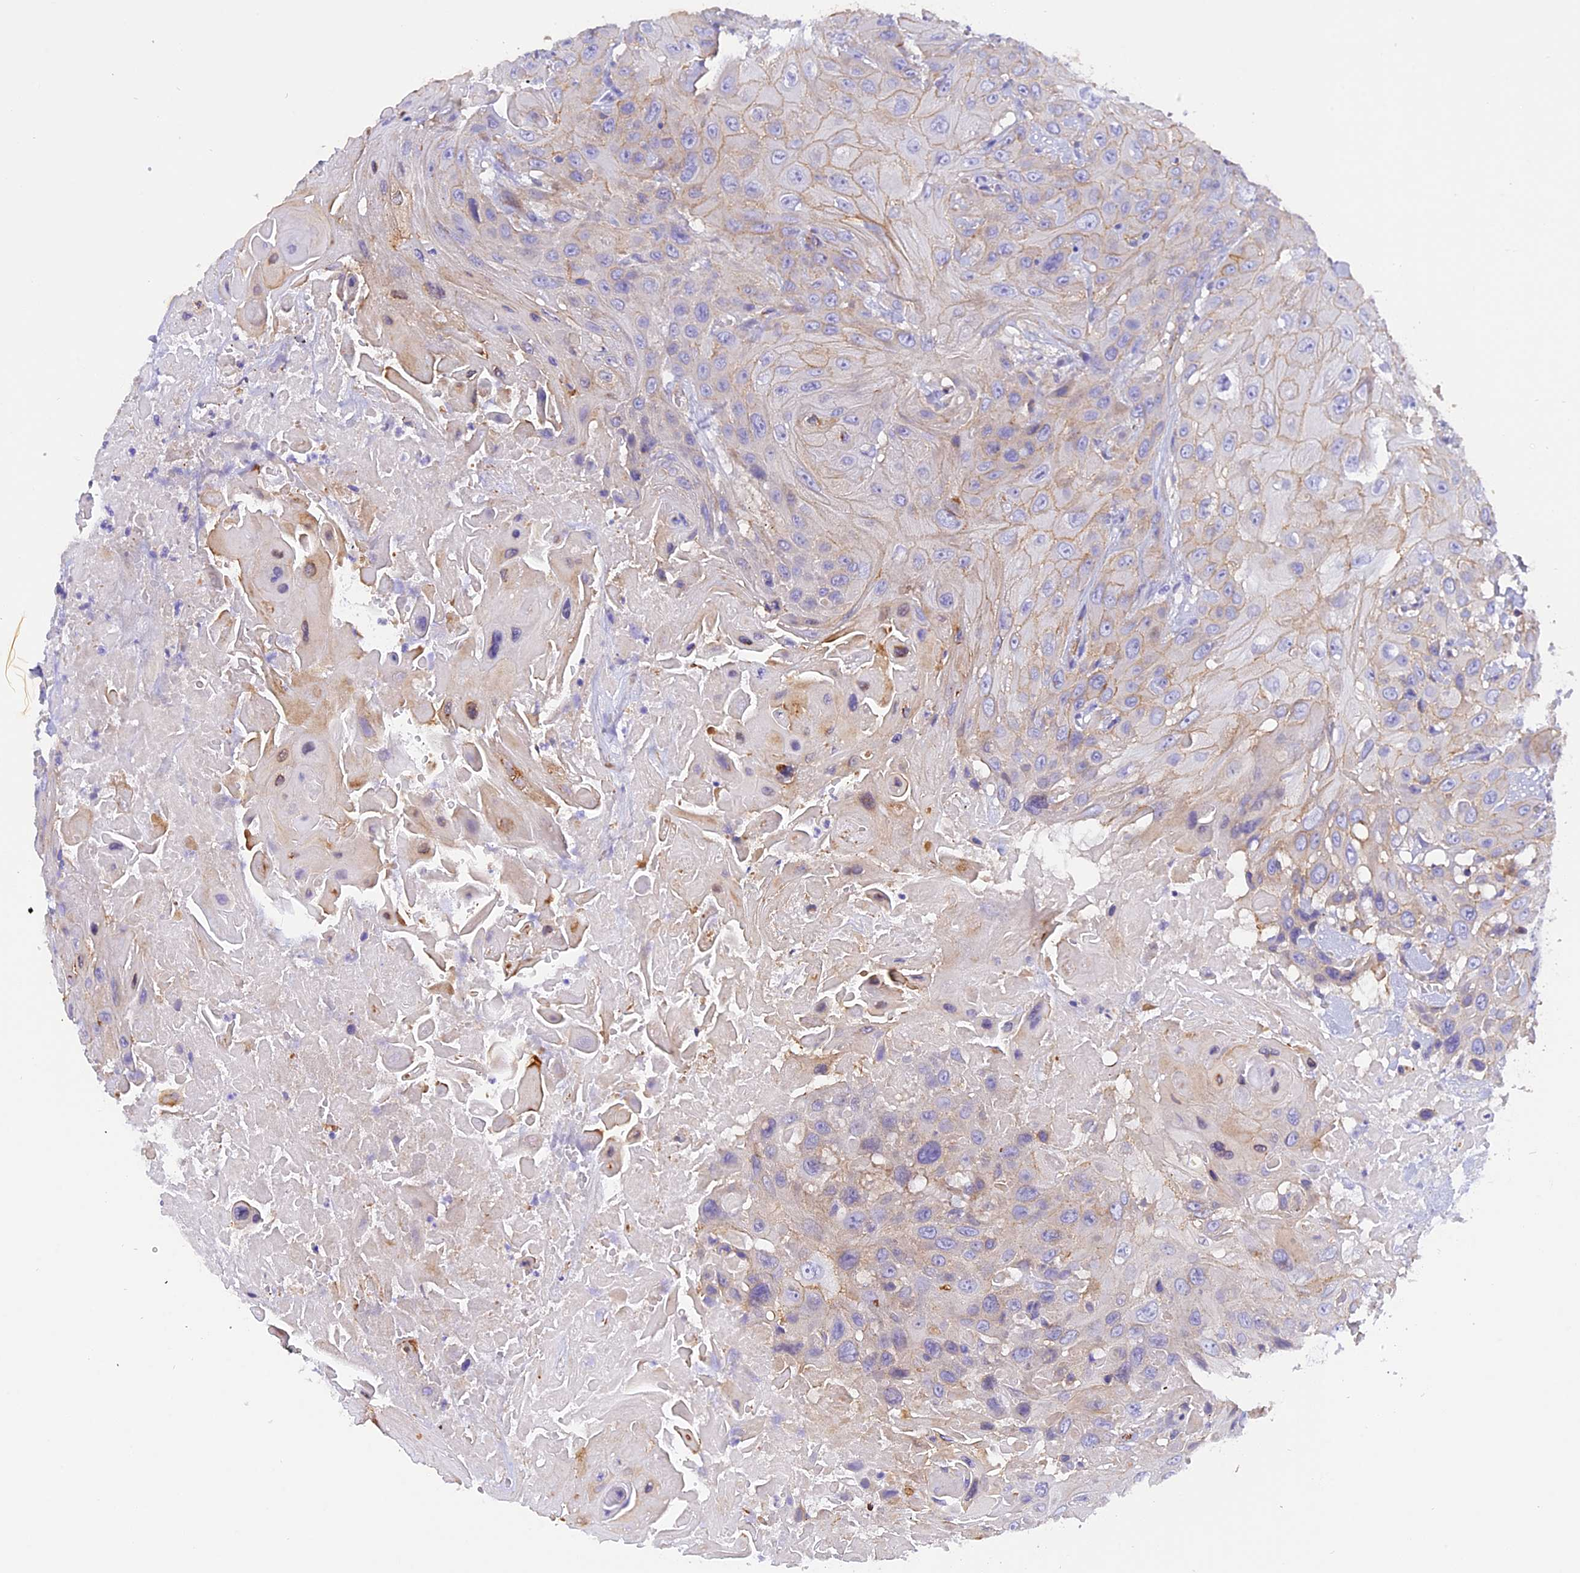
{"staining": {"intensity": "moderate", "quantity": "<25%", "location": "cytoplasmic/membranous"}, "tissue": "head and neck cancer", "cell_type": "Tumor cells", "image_type": "cancer", "snomed": [{"axis": "morphology", "description": "Squamous cell carcinoma, NOS"}, {"axis": "topography", "description": "Head-Neck"}], "caption": "High-power microscopy captured an IHC histopathology image of head and neck squamous cell carcinoma, revealing moderate cytoplasmic/membranous staining in about <25% of tumor cells.", "gene": "FAM193A", "patient": {"sex": "male", "age": 81}}